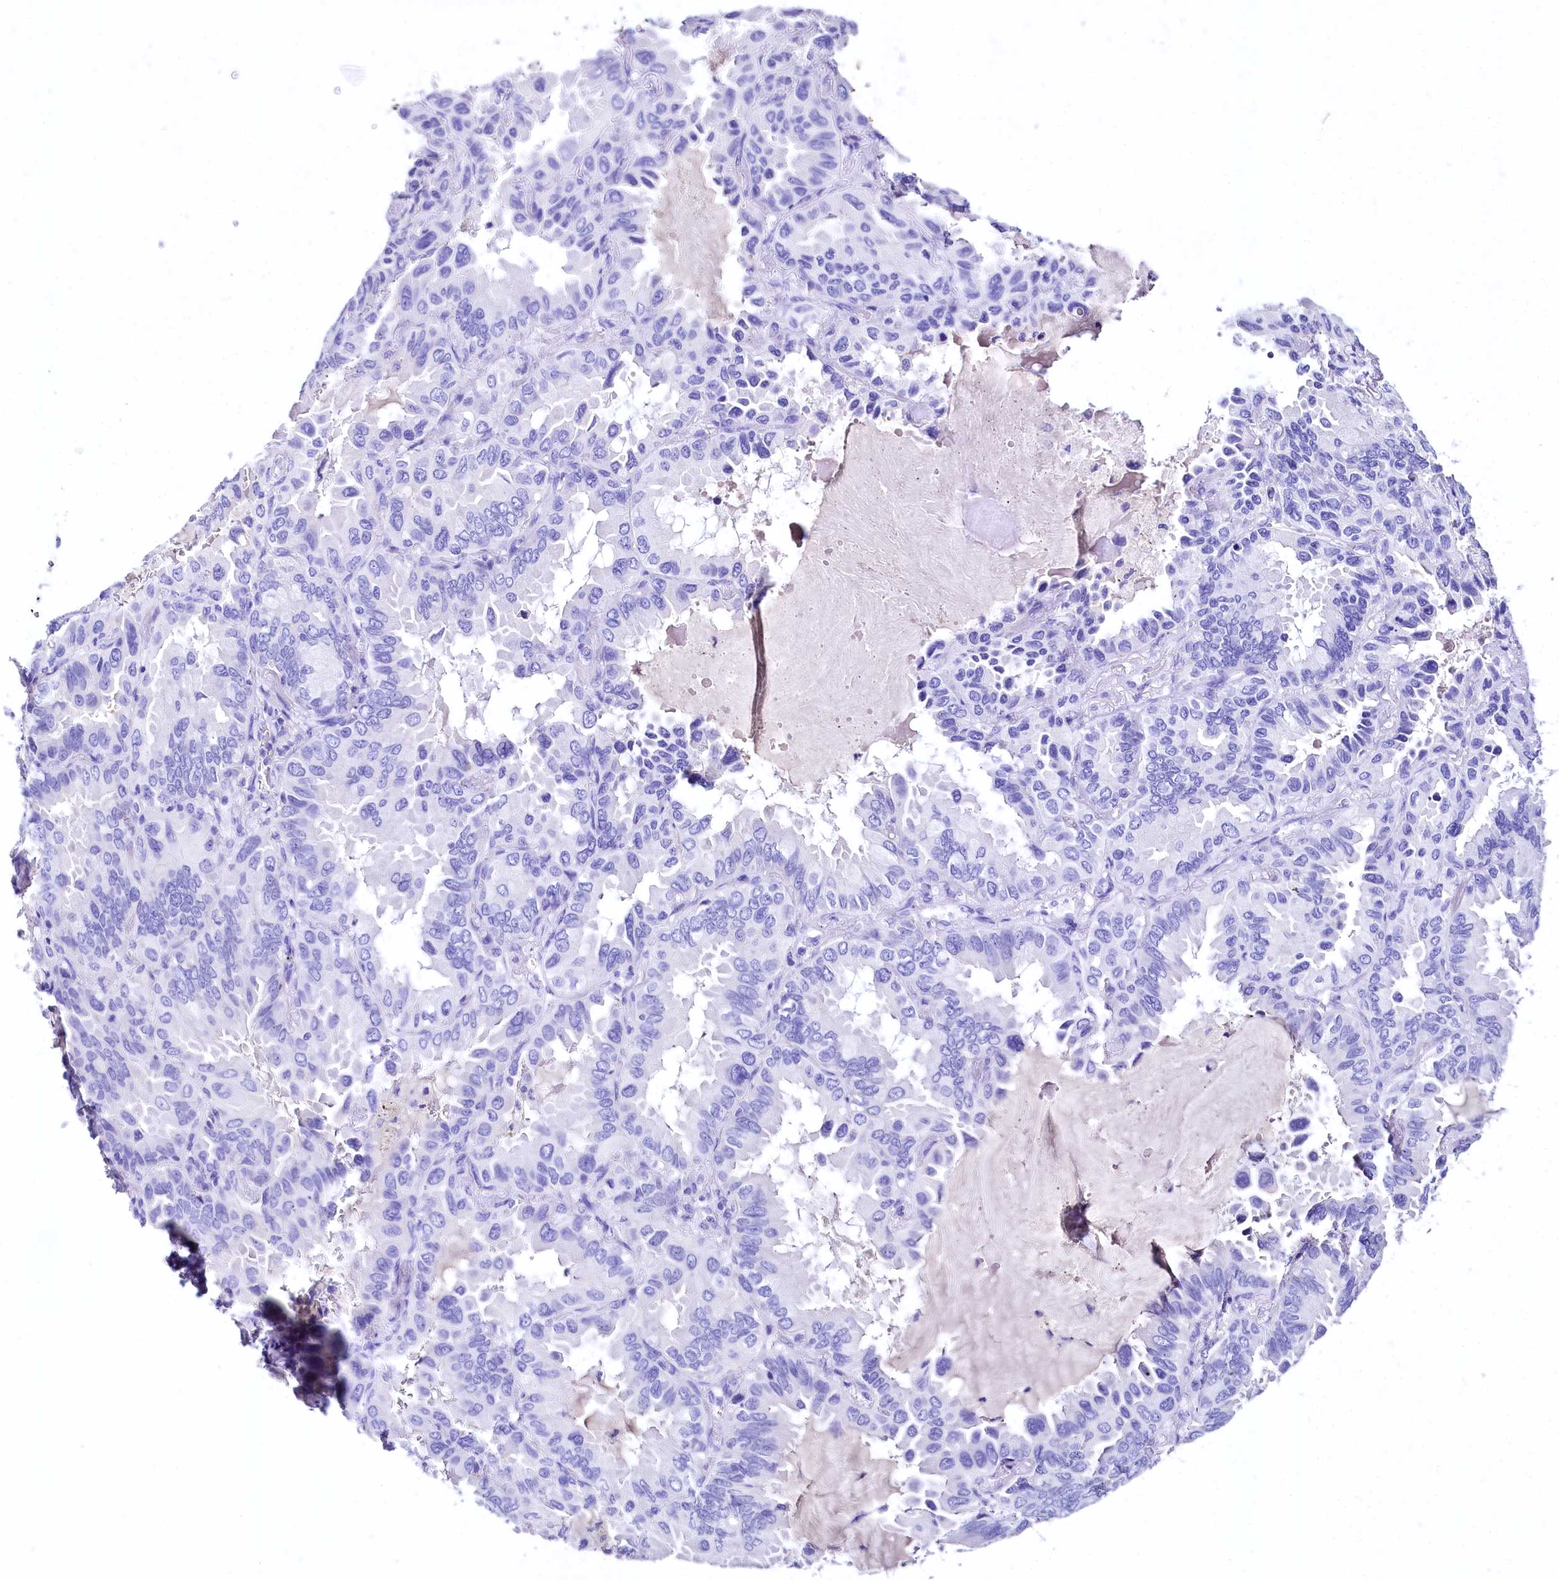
{"staining": {"intensity": "negative", "quantity": "none", "location": "none"}, "tissue": "lung cancer", "cell_type": "Tumor cells", "image_type": "cancer", "snomed": [{"axis": "morphology", "description": "Adenocarcinoma, NOS"}, {"axis": "topography", "description": "Lung"}], "caption": "Tumor cells show no significant protein positivity in lung cancer (adenocarcinoma).", "gene": "A2ML1", "patient": {"sex": "male", "age": 64}}